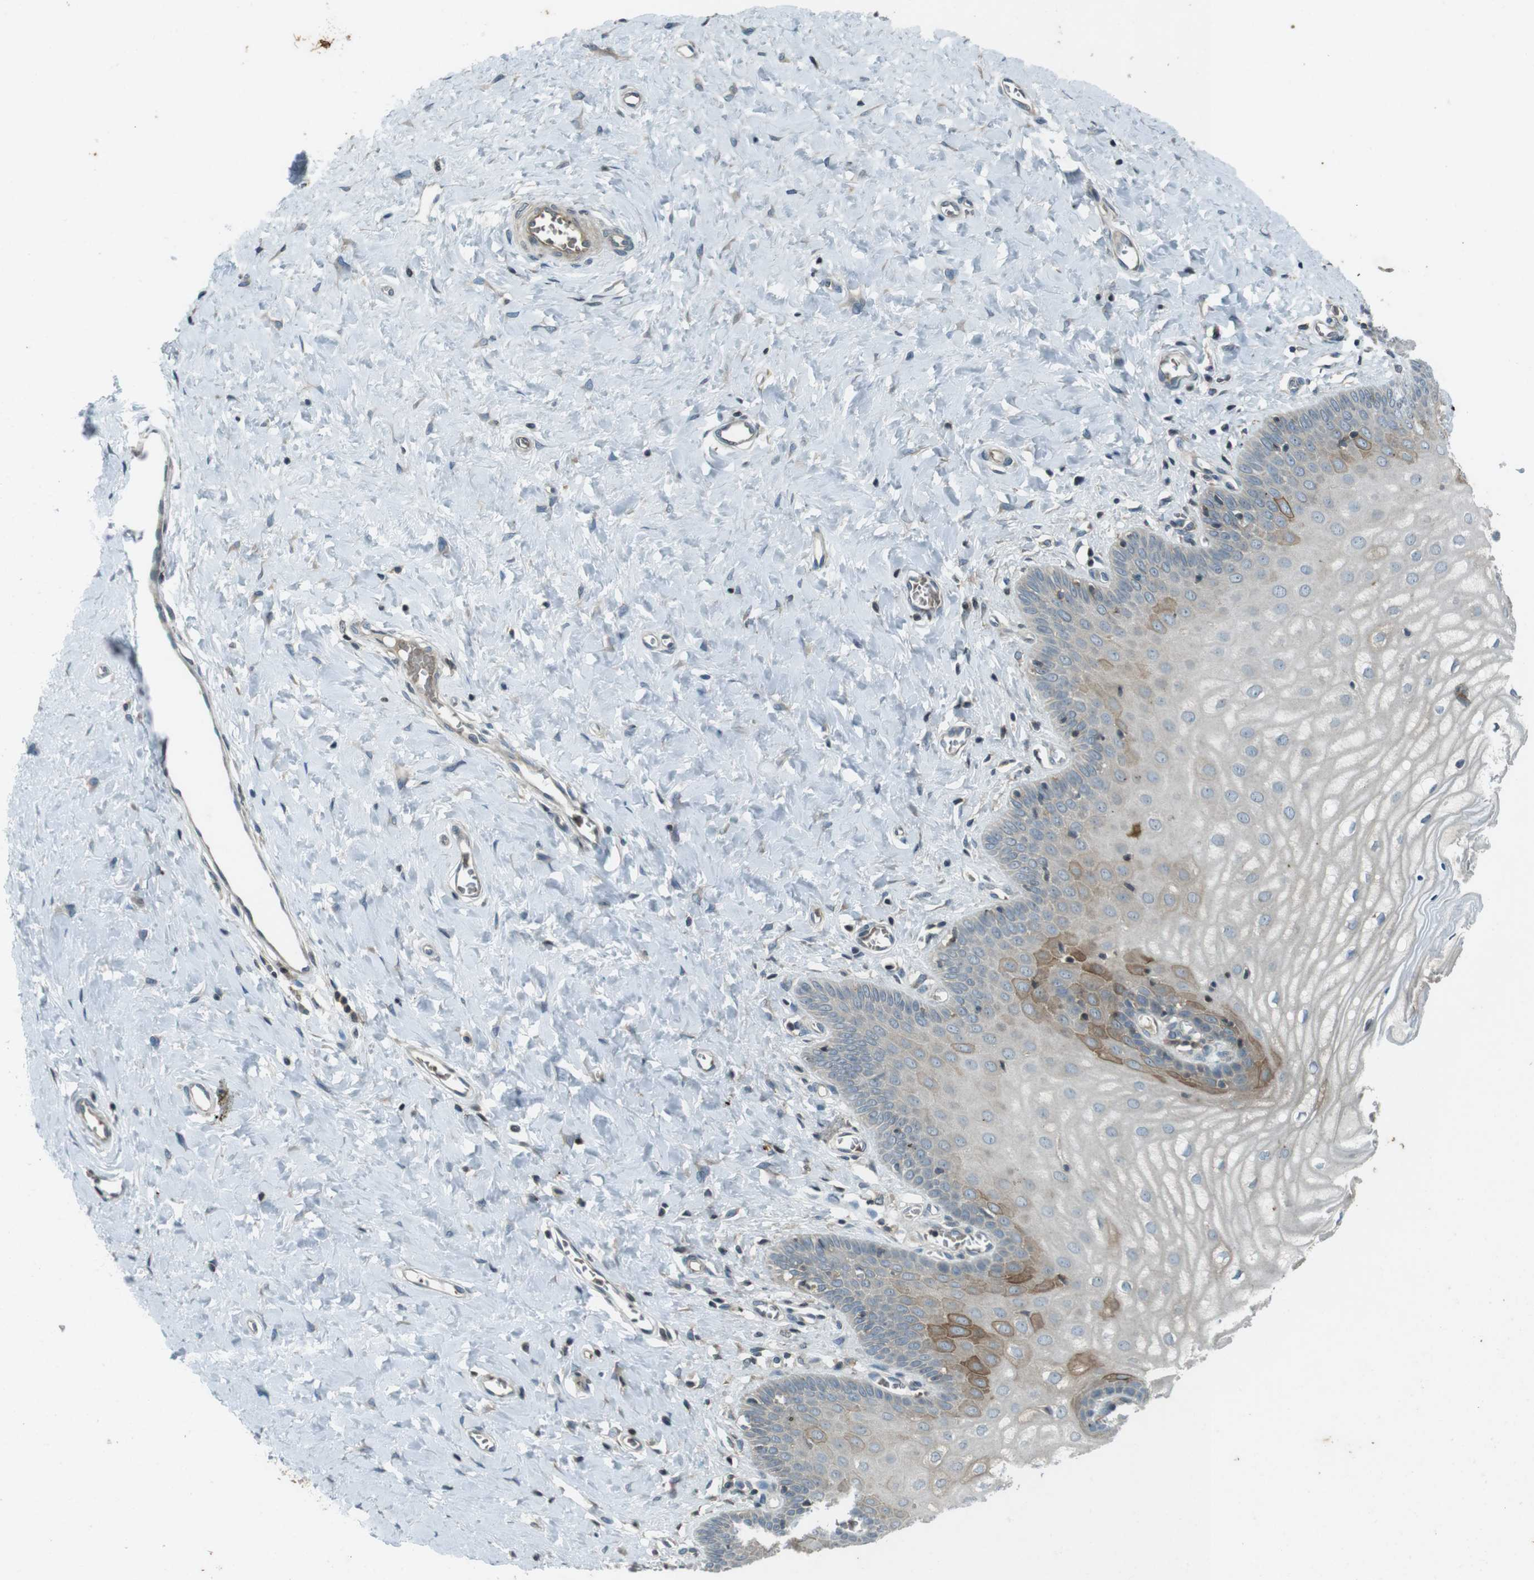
{"staining": {"intensity": "negative", "quantity": "none", "location": "none"}, "tissue": "cervix", "cell_type": "Glandular cells", "image_type": "normal", "snomed": [{"axis": "morphology", "description": "Normal tissue, NOS"}, {"axis": "topography", "description": "Cervix"}], "caption": "An image of cervix stained for a protein displays no brown staining in glandular cells.", "gene": "ZYX", "patient": {"sex": "female", "age": 55}}